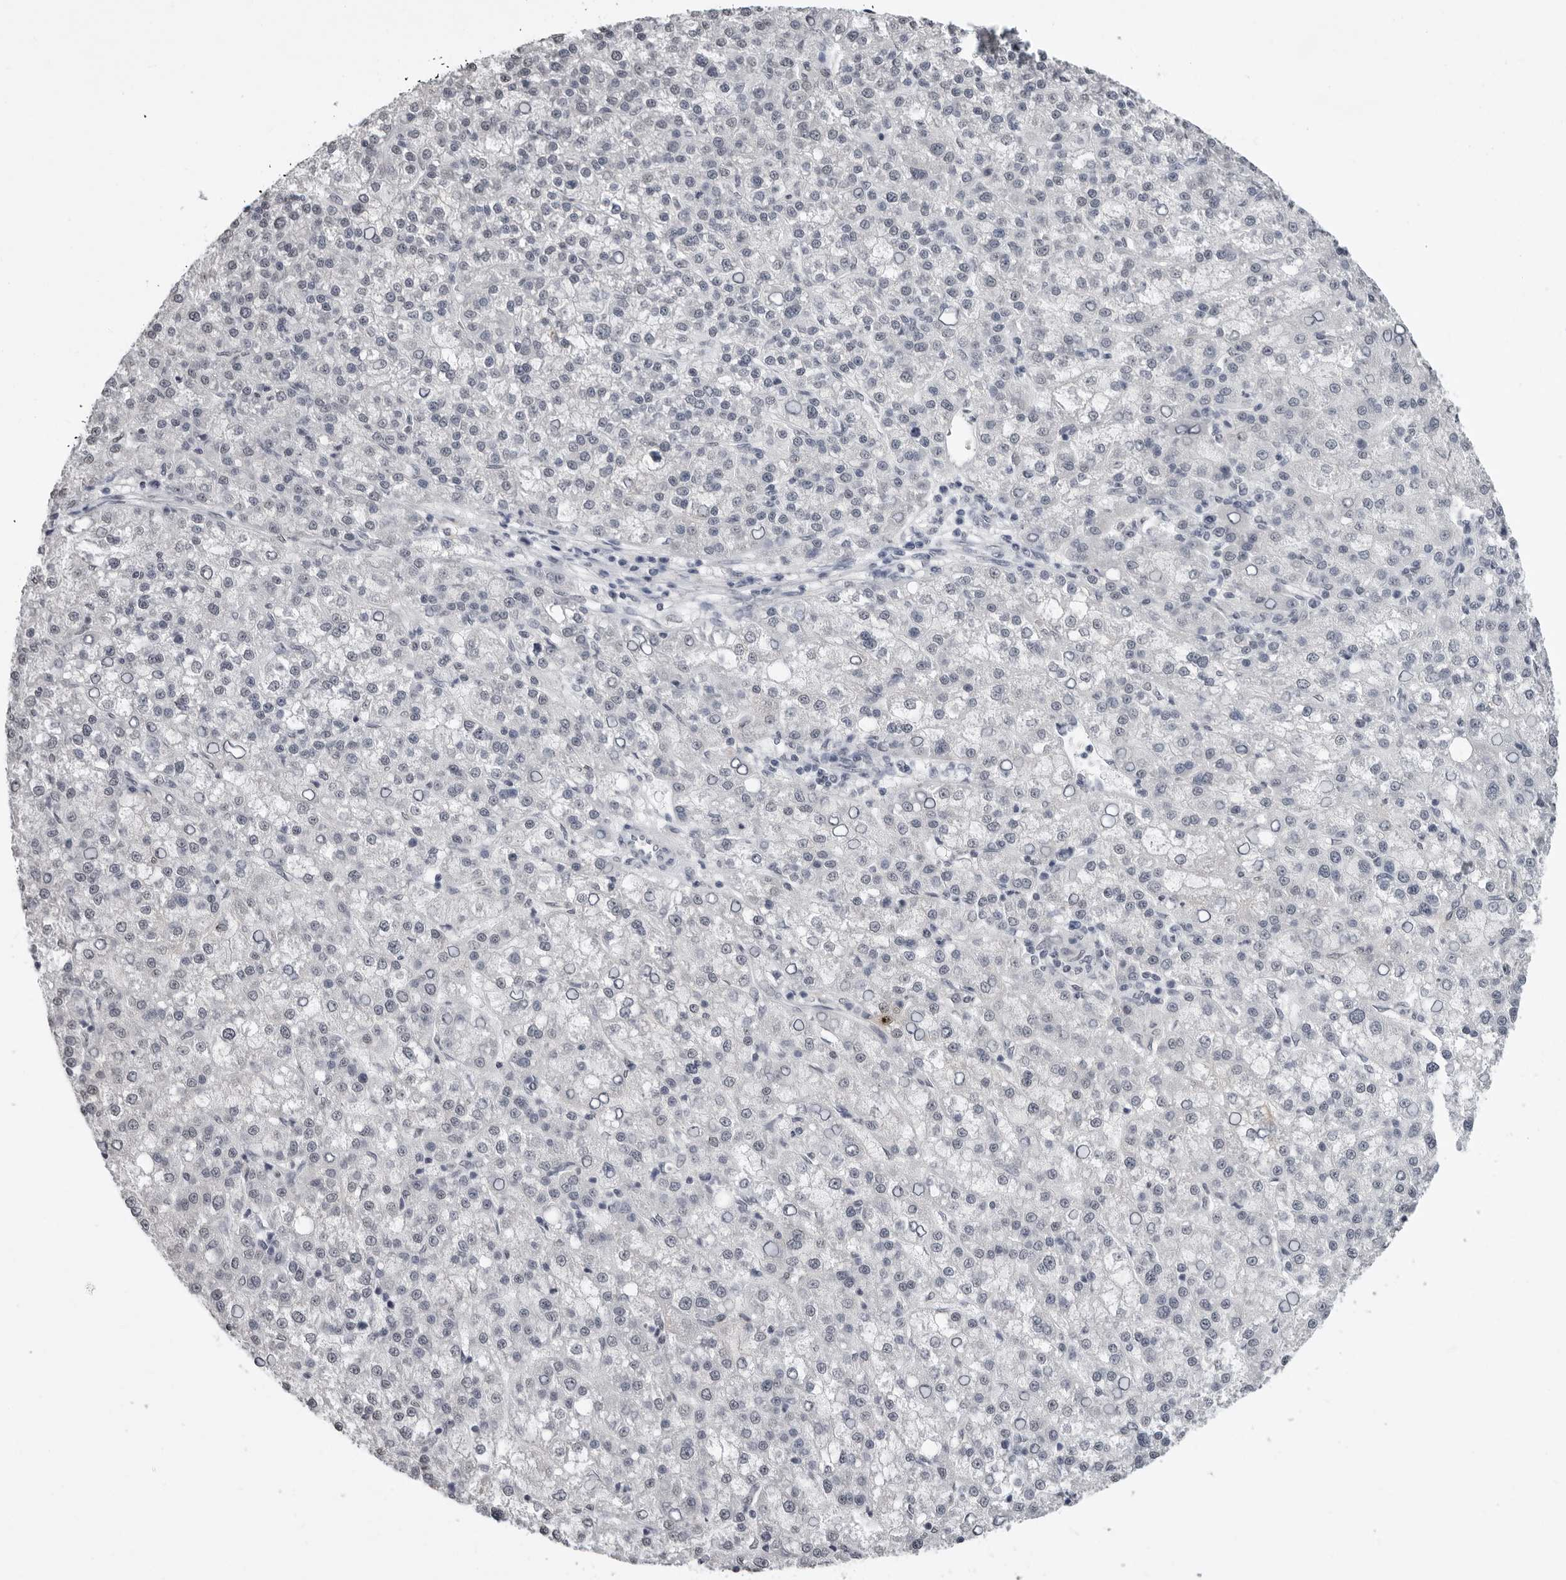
{"staining": {"intensity": "negative", "quantity": "none", "location": "none"}, "tissue": "liver cancer", "cell_type": "Tumor cells", "image_type": "cancer", "snomed": [{"axis": "morphology", "description": "Carcinoma, Hepatocellular, NOS"}, {"axis": "topography", "description": "Liver"}], "caption": "Tumor cells are negative for brown protein staining in liver cancer (hepatocellular carcinoma).", "gene": "HEPACAM", "patient": {"sex": "female", "age": 58}}